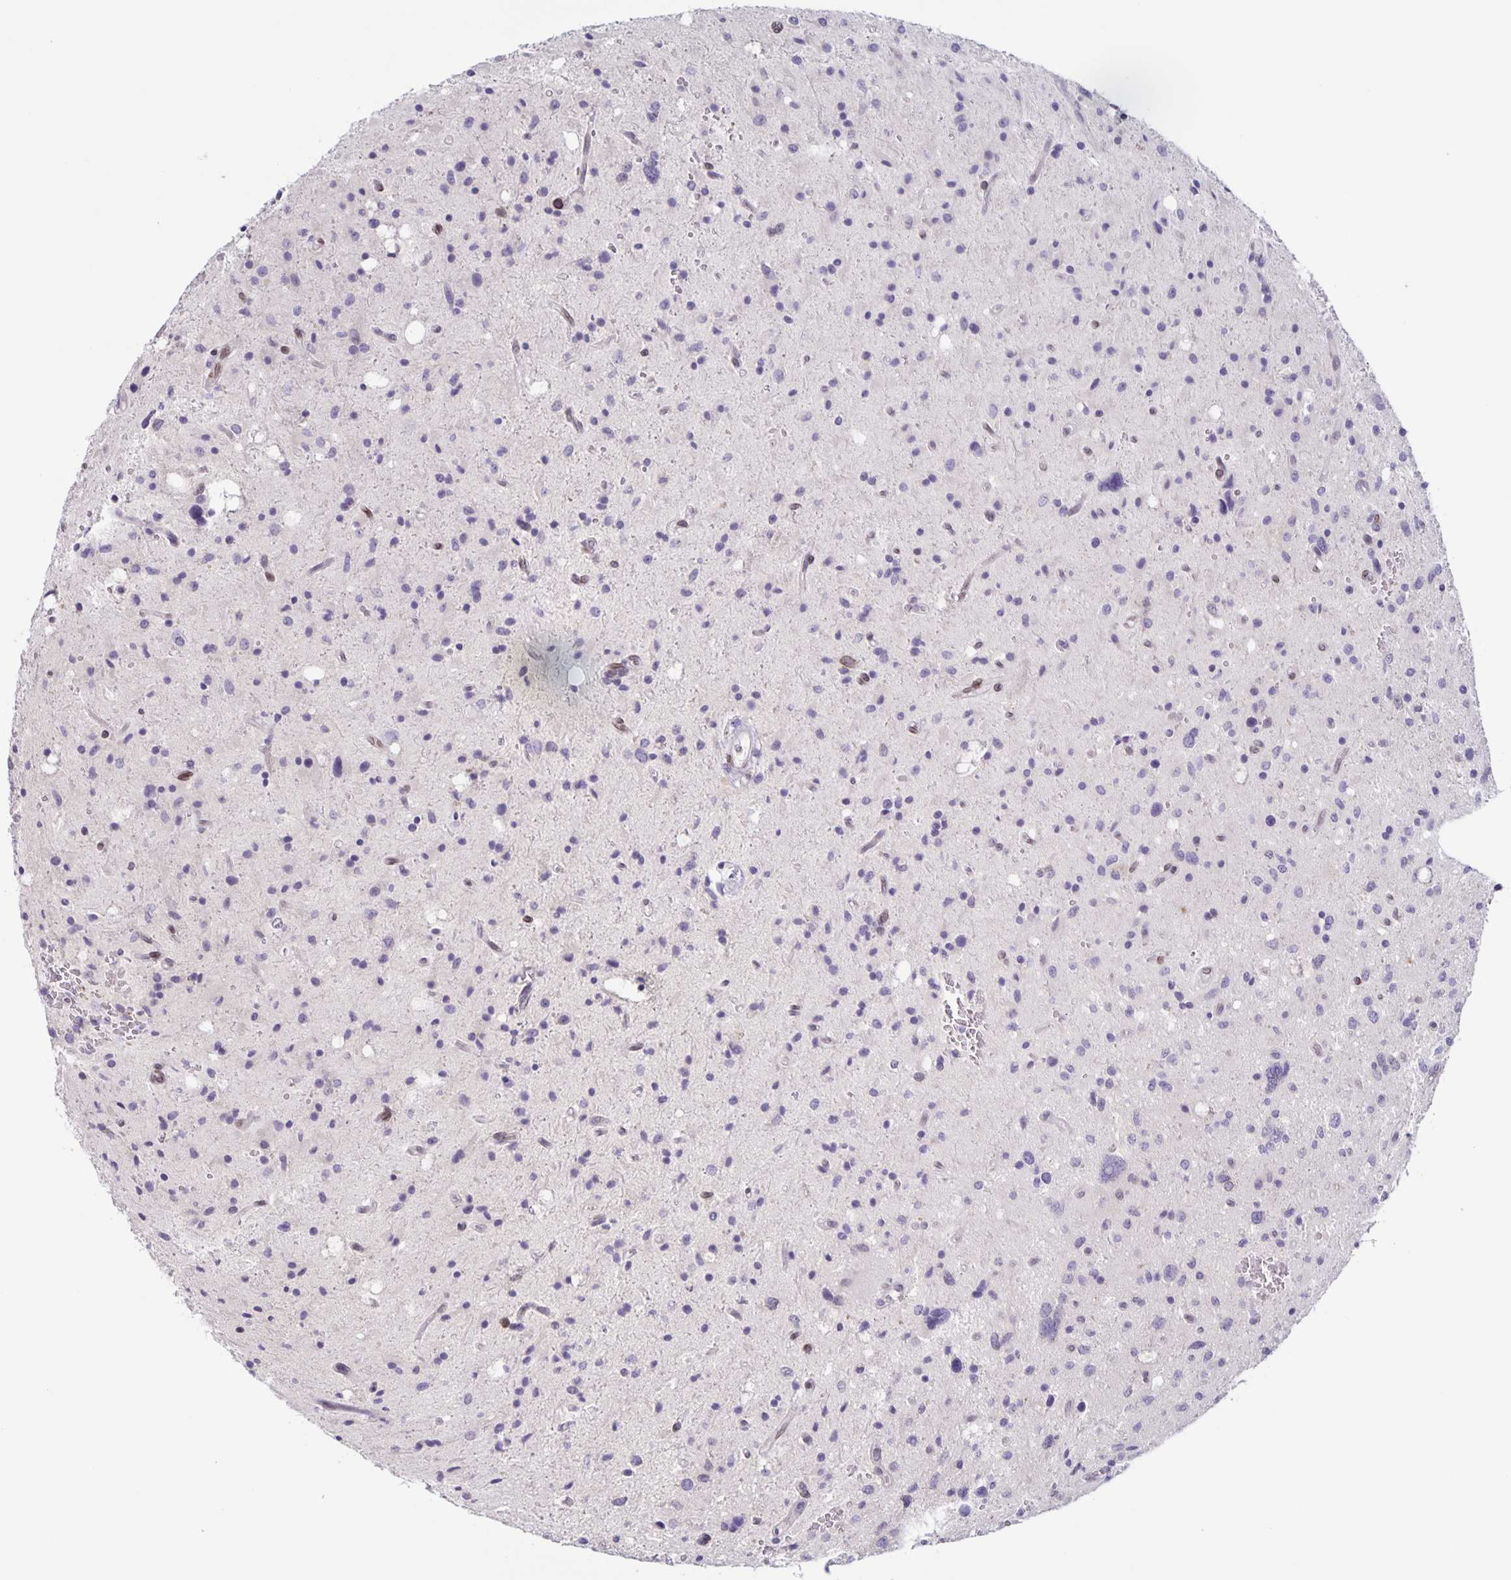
{"staining": {"intensity": "negative", "quantity": "none", "location": "none"}, "tissue": "glioma", "cell_type": "Tumor cells", "image_type": "cancer", "snomed": [{"axis": "morphology", "description": "Glioma, malignant, Low grade"}, {"axis": "topography", "description": "Brain"}], "caption": "The micrograph displays no significant expression in tumor cells of low-grade glioma (malignant). The staining is performed using DAB brown chromogen with nuclei counter-stained in using hematoxylin.", "gene": "SYNE2", "patient": {"sex": "female", "age": 58}}